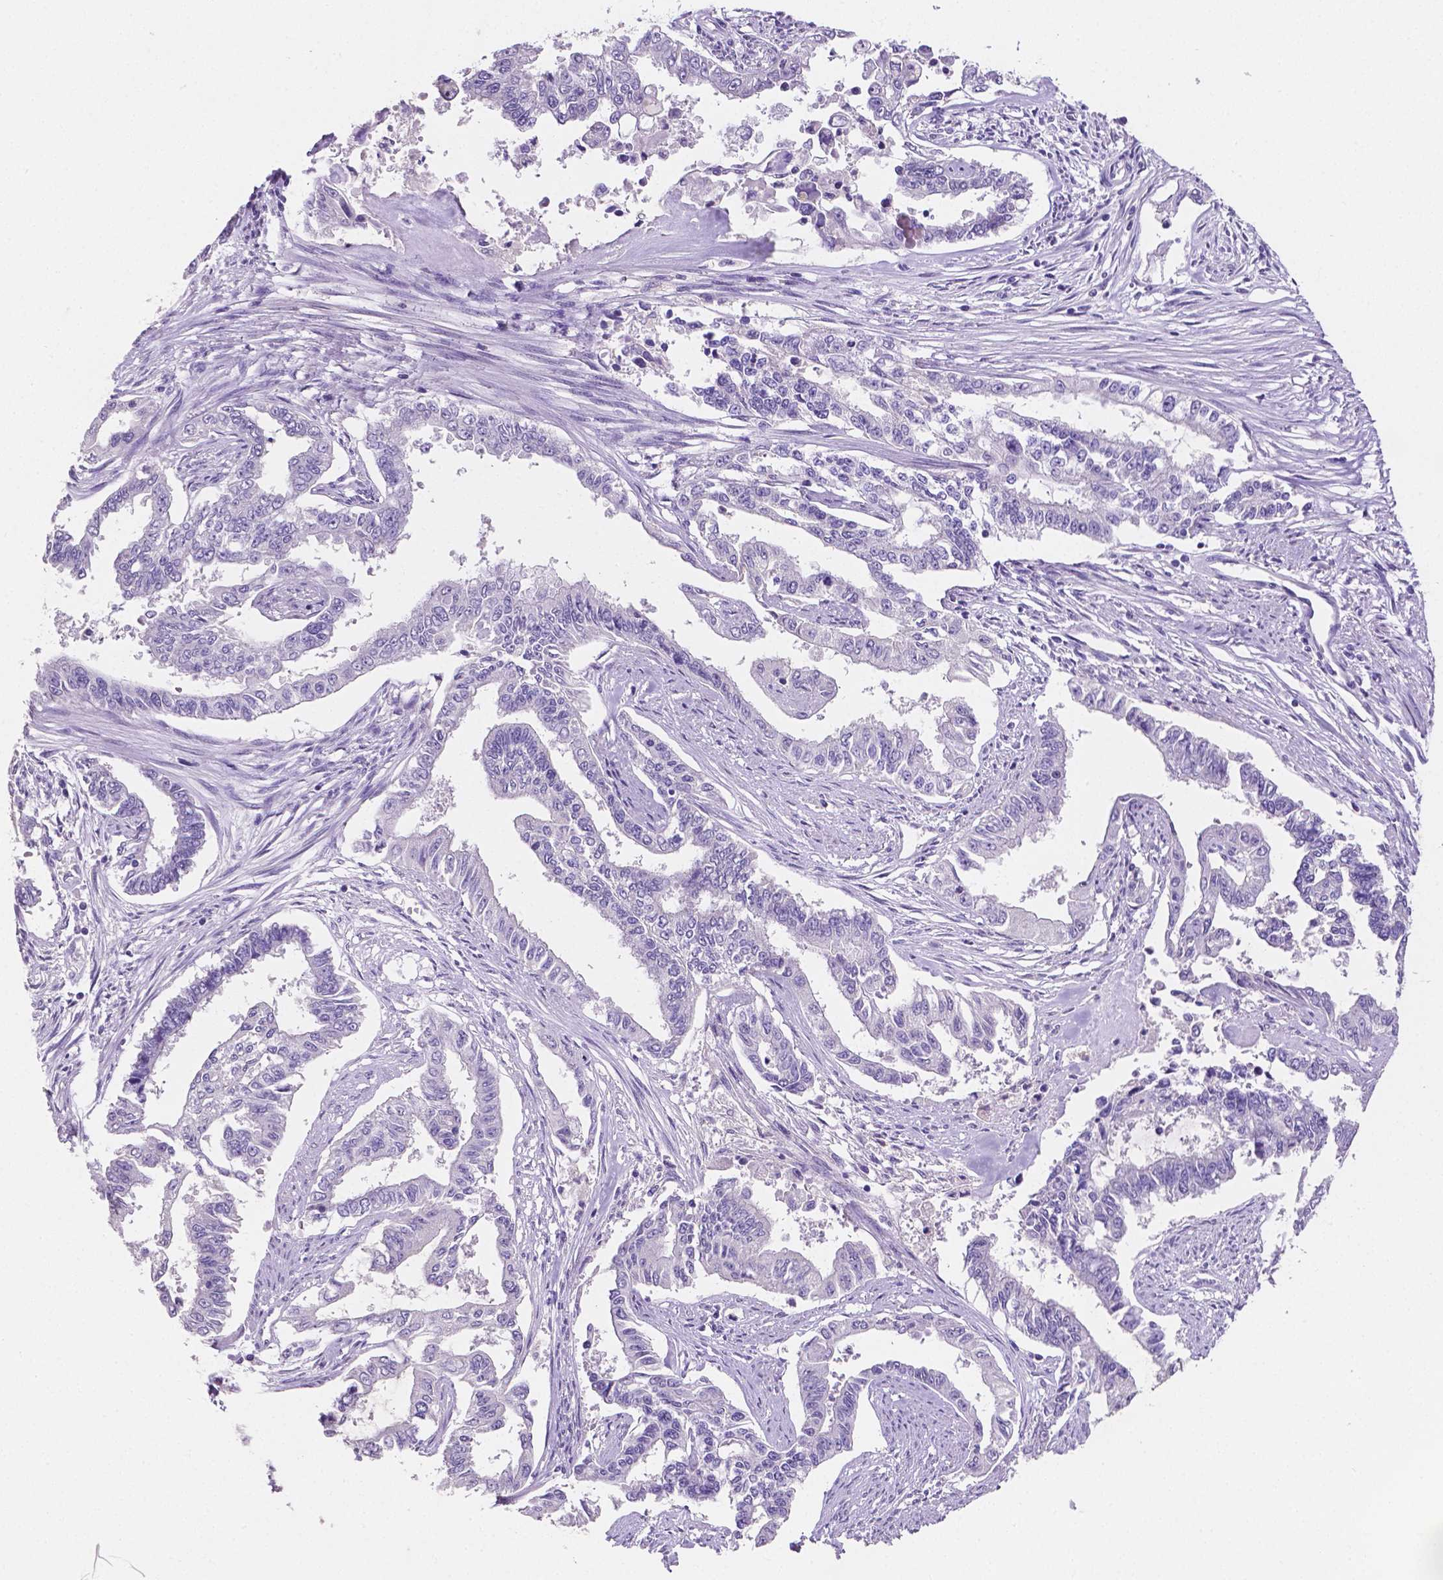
{"staining": {"intensity": "negative", "quantity": "none", "location": "none"}, "tissue": "endometrial cancer", "cell_type": "Tumor cells", "image_type": "cancer", "snomed": [{"axis": "morphology", "description": "Adenocarcinoma, NOS"}, {"axis": "topography", "description": "Uterus"}], "caption": "DAB immunohistochemical staining of endometrial cancer displays no significant positivity in tumor cells.", "gene": "SLC22A2", "patient": {"sex": "female", "age": 59}}